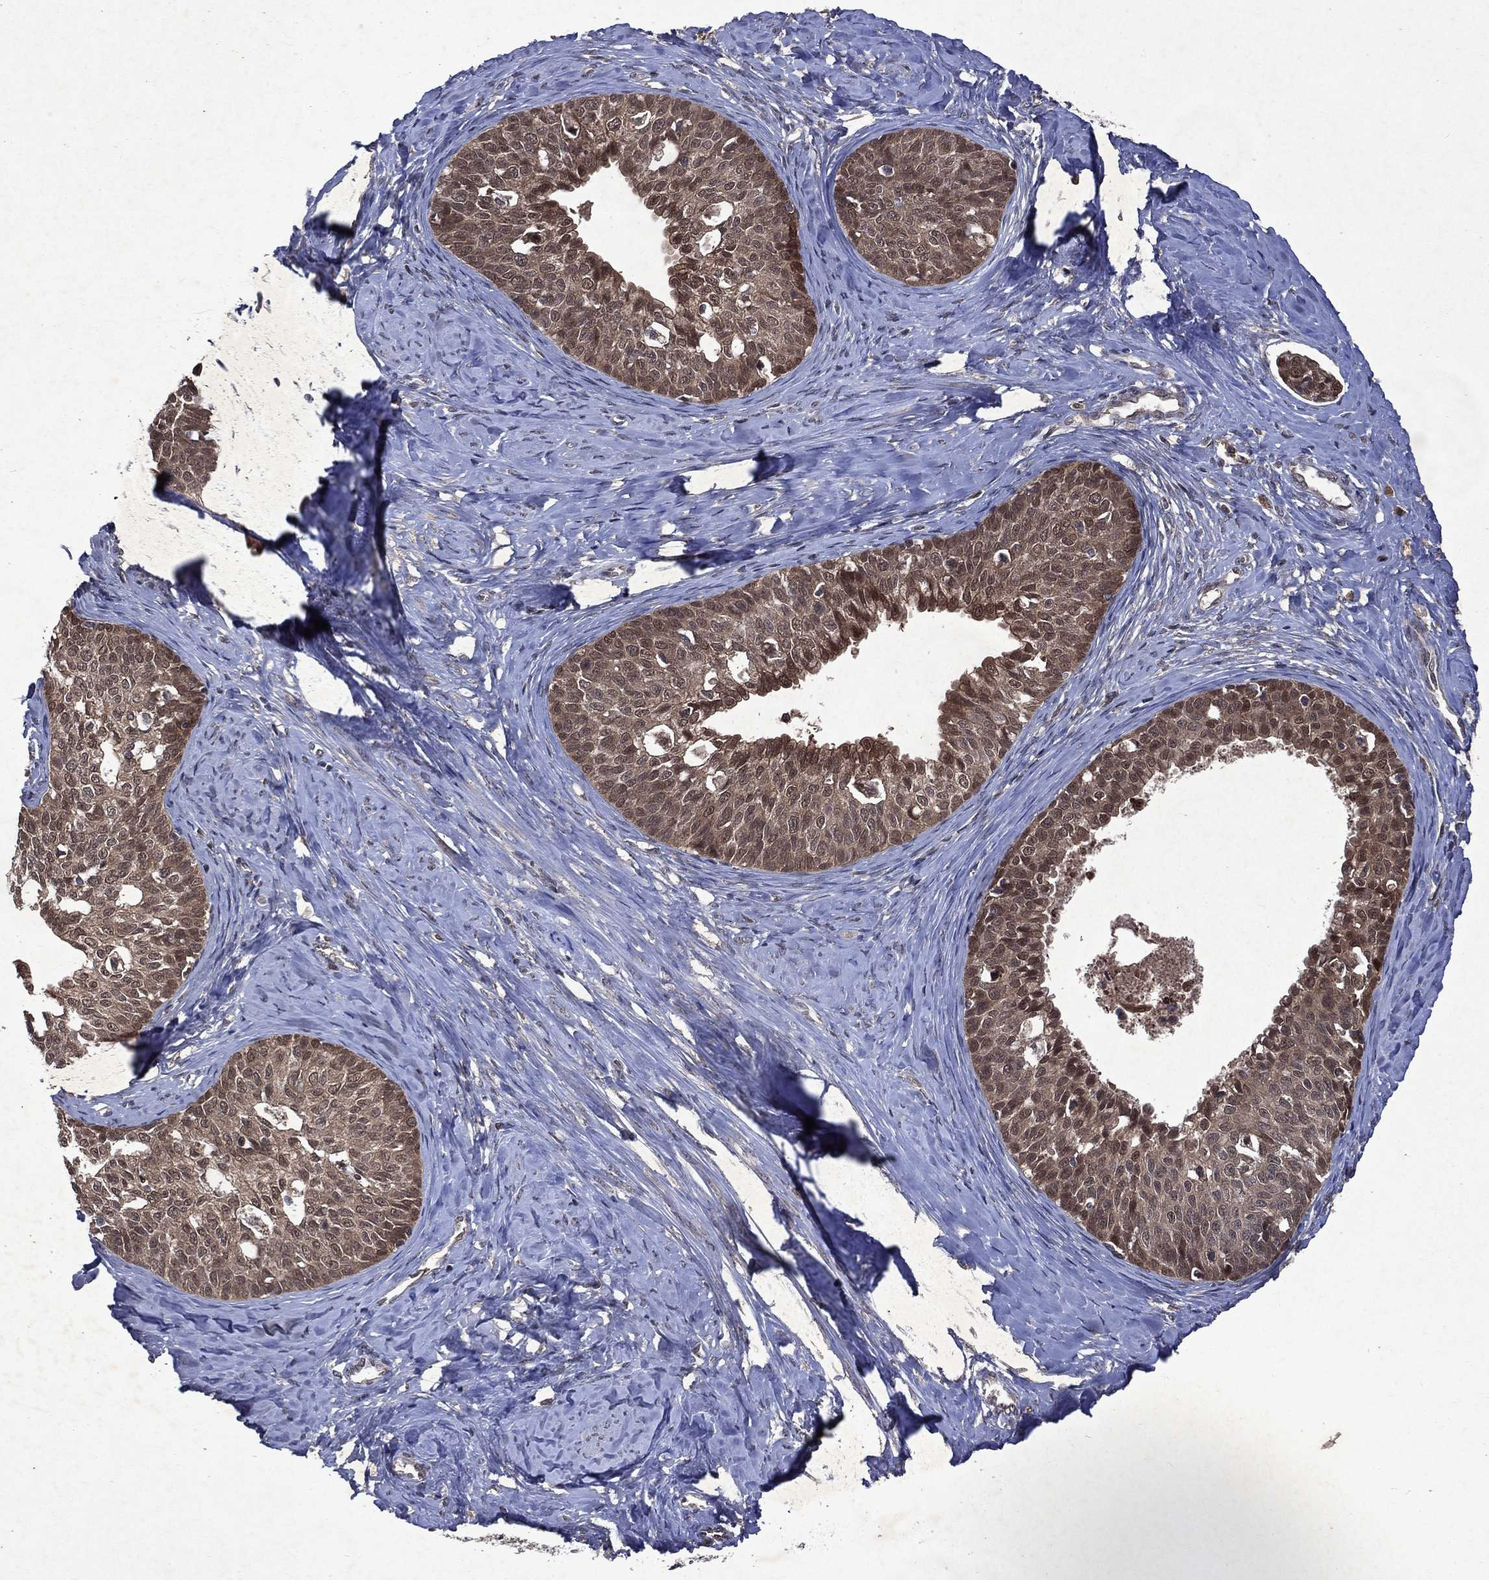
{"staining": {"intensity": "moderate", "quantity": ">75%", "location": "cytoplasmic/membranous"}, "tissue": "cervical cancer", "cell_type": "Tumor cells", "image_type": "cancer", "snomed": [{"axis": "morphology", "description": "Squamous cell carcinoma, NOS"}, {"axis": "topography", "description": "Cervix"}], "caption": "Immunohistochemical staining of human cervical cancer demonstrates medium levels of moderate cytoplasmic/membranous staining in about >75% of tumor cells.", "gene": "MTAP", "patient": {"sex": "female", "age": 51}}